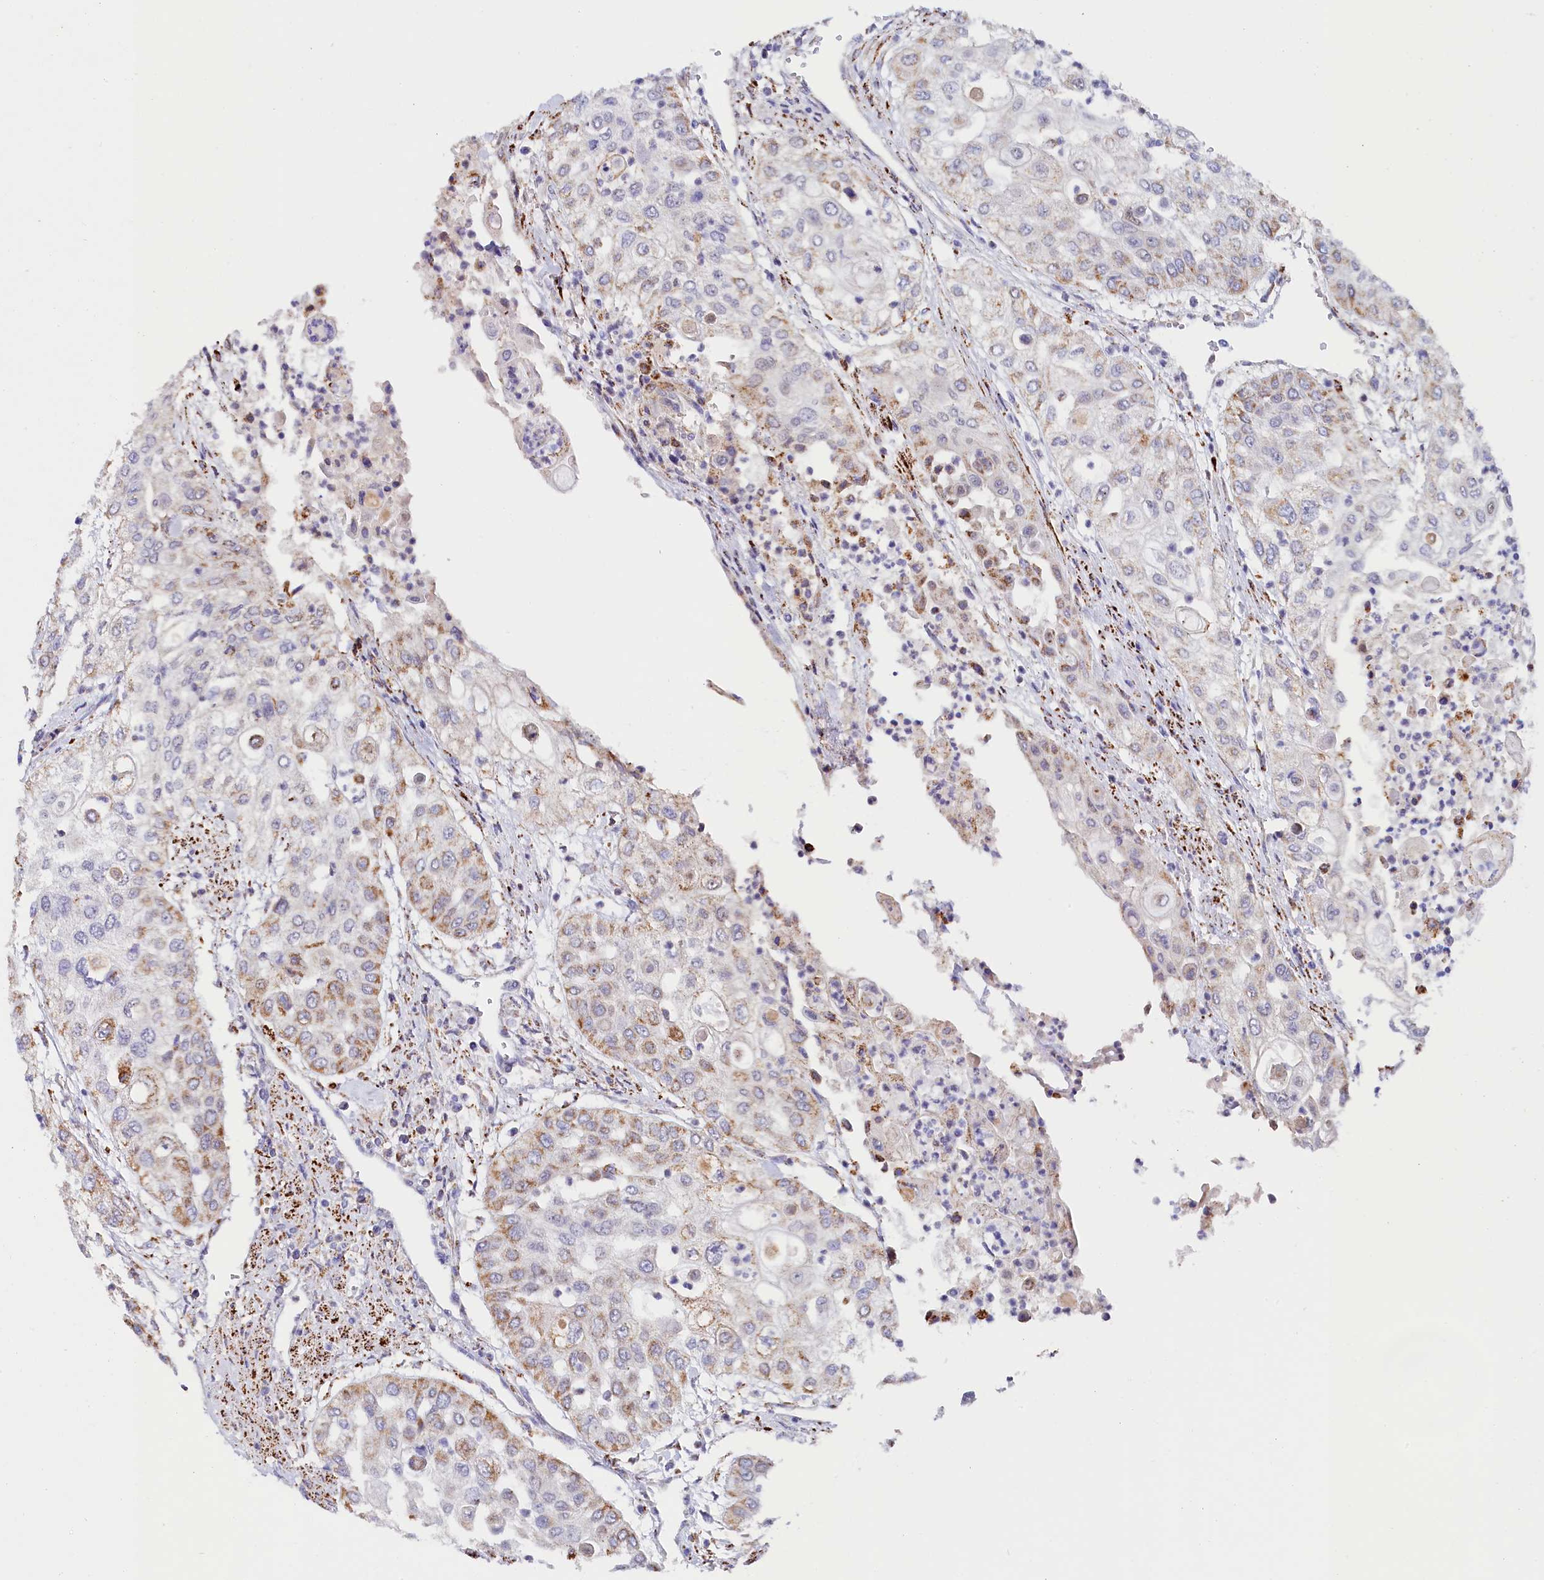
{"staining": {"intensity": "moderate", "quantity": "25%-75%", "location": "cytoplasmic/membranous"}, "tissue": "urothelial cancer", "cell_type": "Tumor cells", "image_type": "cancer", "snomed": [{"axis": "morphology", "description": "Urothelial carcinoma, High grade"}, {"axis": "topography", "description": "Urinary bladder"}], "caption": "A brown stain shows moderate cytoplasmic/membranous staining of a protein in human high-grade urothelial carcinoma tumor cells.", "gene": "AKTIP", "patient": {"sex": "female", "age": 79}}